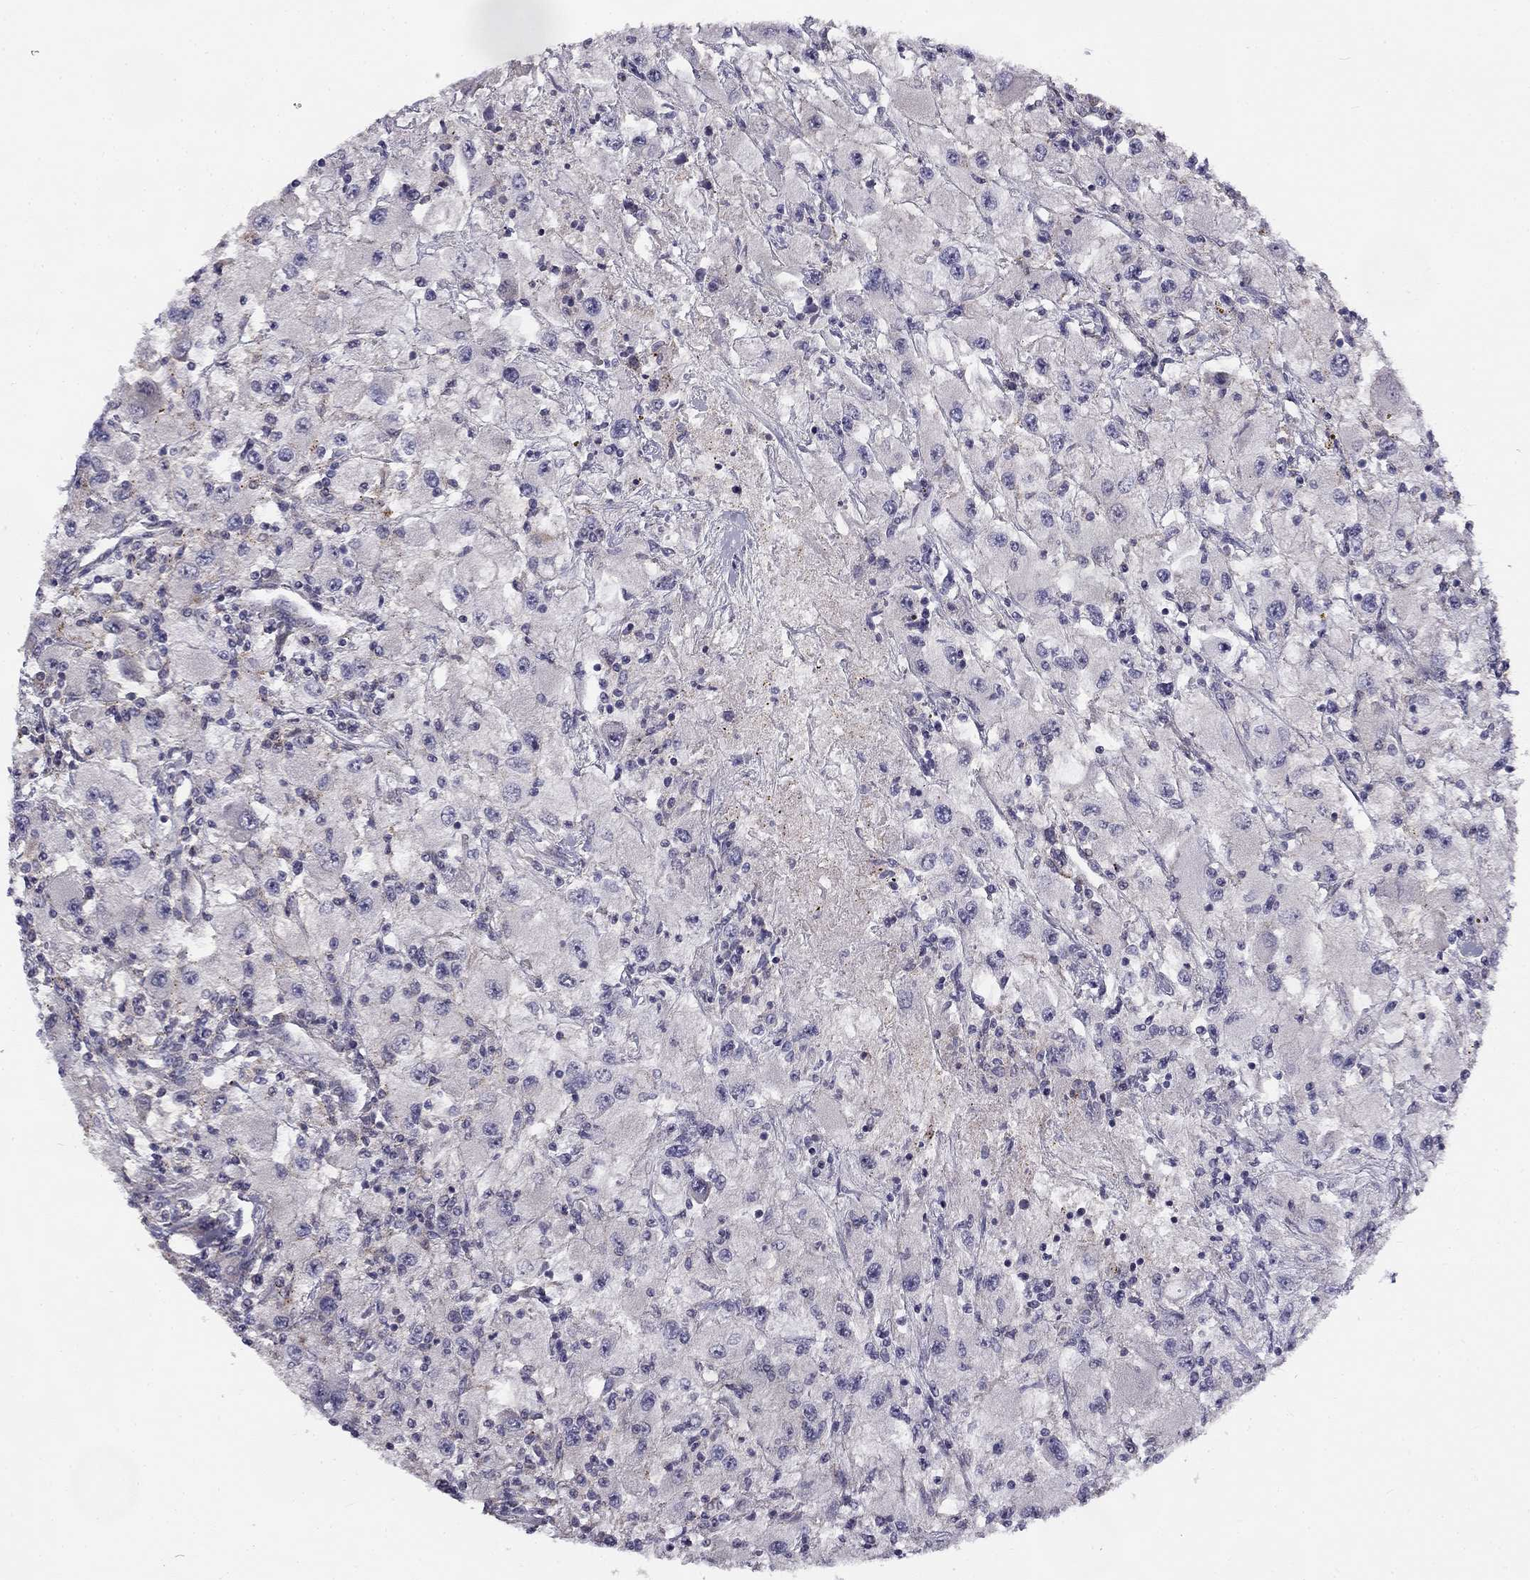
{"staining": {"intensity": "negative", "quantity": "none", "location": "none"}, "tissue": "renal cancer", "cell_type": "Tumor cells", "image_type": "cancer", "snomed": [{"axis": "morphology", "description": "Adenocarcinoma, NOS"}, {"axis": "topography", "description": "Kidney"}], "caption": "Immunohistochemical staining of human renal cancer (adenocarcinoma) reveals no significant positivity in tumor cells. (Stains: DAB immunohistochemistry (IHC) with hematoxylin counter stain, Microscopy: brightfield microscopy at high magnification).", "gene": "CNR1", "patient": {"sex": "female", "age": 67}}